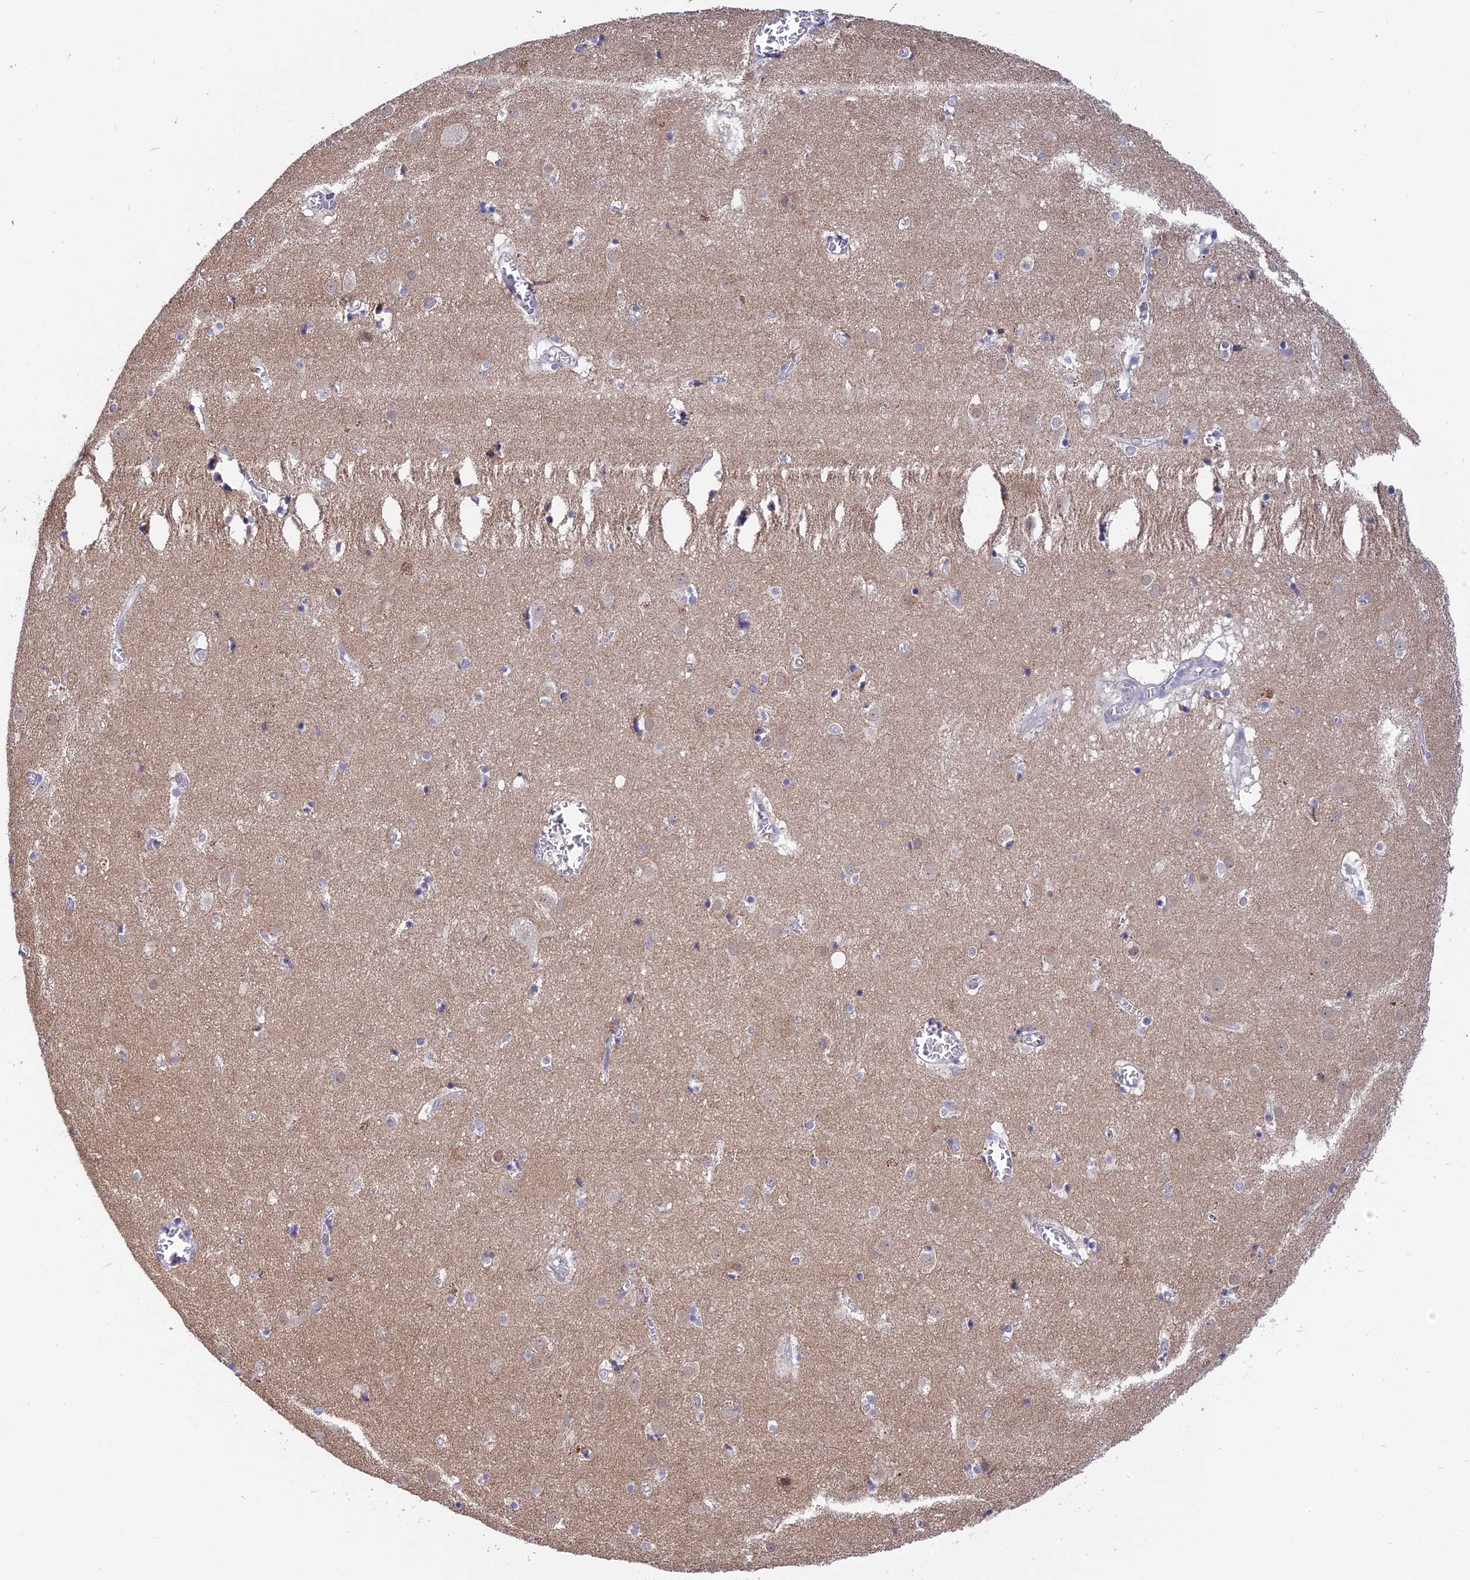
{"staining": {"intensity": "negative", "quantity": "none", "location": "none"}, "tissue": "caudate", "cell_type": "Glial cells", "image_type": "normal", "snomed": [{"axis": "morphology", "description": "Normal tissue, NOS"}, {"axis": "topography", "description": "Lateral ventricle wall"}], "caption": "Unremarkable caudate was stained to show a protein in brown. There is no significant staining in glial cells. (DAB IHC visualized using brightfield microscopy, high magnification).", "gene": "KCTD14", "patient": {"sex": "male", "age": 70}}